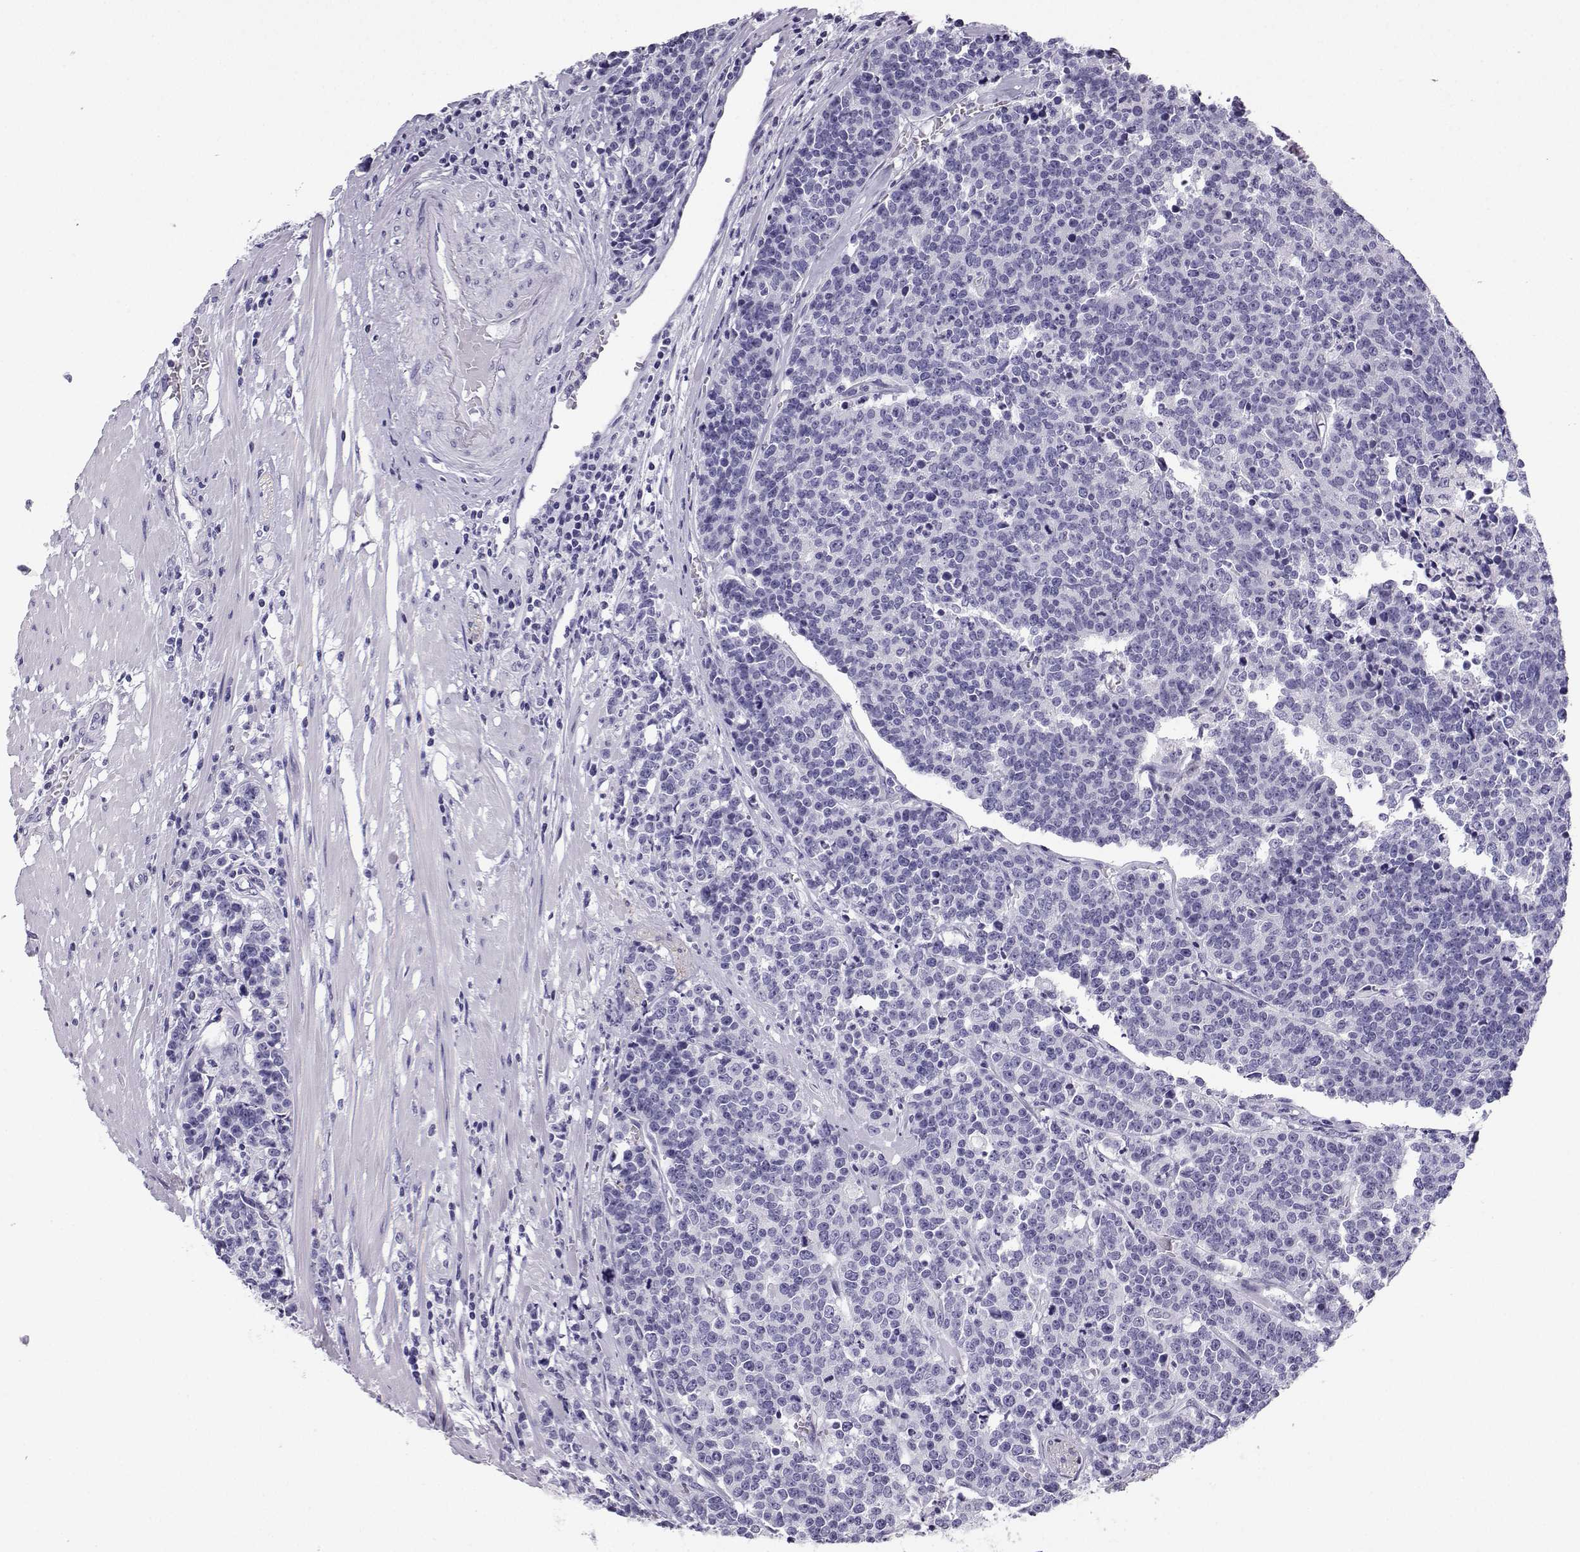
{"staining": {"intensity": "negative", "quantity": "none", "location": "none"}, "tissue": "prostate cancer", "cell_type": "Tumor cells", "image_type": "cancer", "snomed": [{"axis": "morphology", "description": "Adenocarcinoma, NOS"}, {"axis": "topography", "description": "Prostate"}], "caption": "DAB (3,3'-diaminobenzidine) immunohistochemical staining of human prostate cancer (adenocarcinoma) displays no significant expression in tumor cells. (Stains: DAB (3,3'-diaminobenzidine) immunohistochemistry (IHC) with hematoxylin counter stain, Microscopy: brightfield microscopy at high magnification).", "gene": "NEFL", "patient": {"sex": "male", "age": 67}}